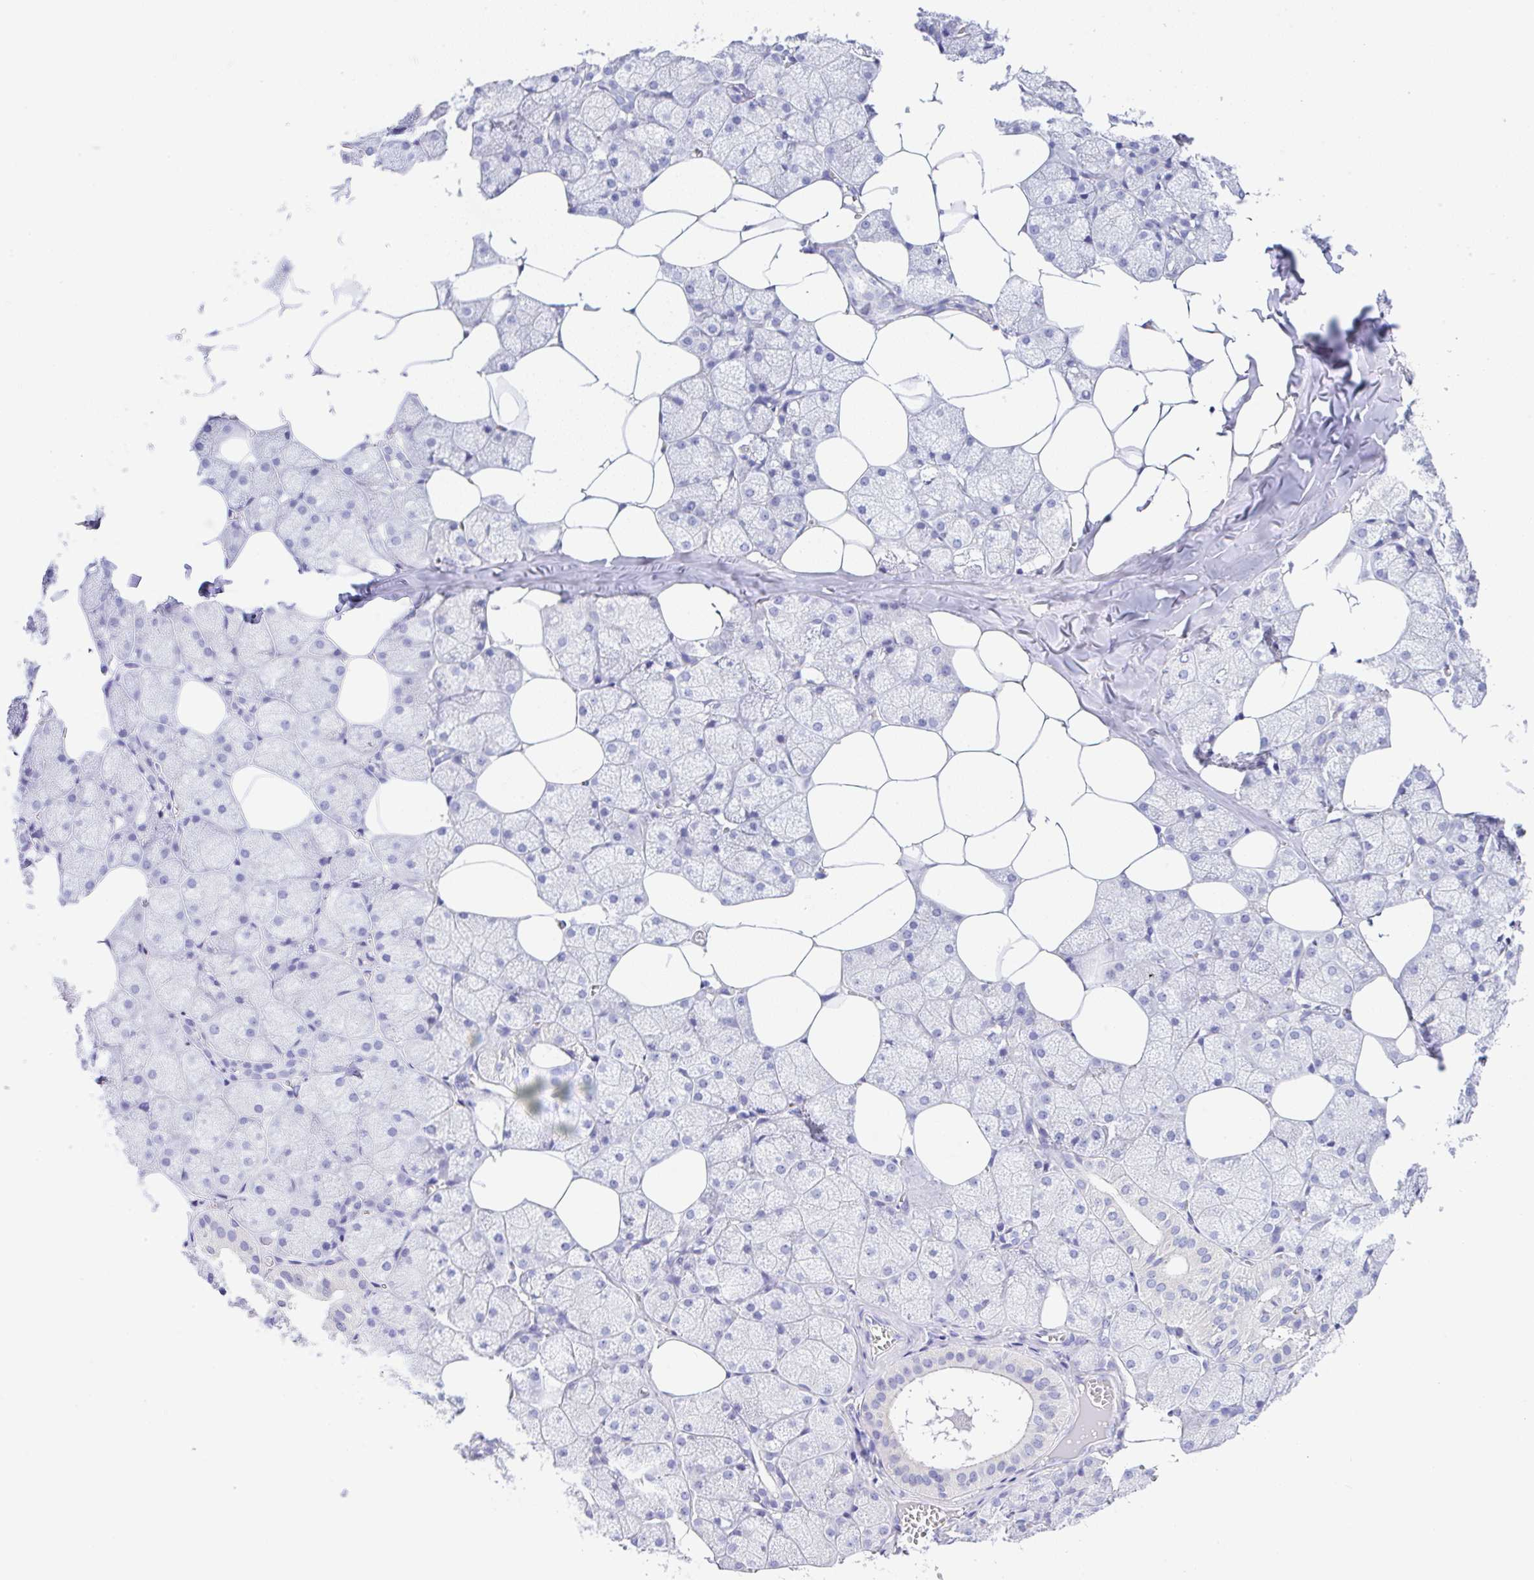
{"staining": {"intensity": "negative", "quantity": "none", "location": "none"}, "tissue": "salivary gland", "cell_type": "Glandular cells", "image_type": "normal", "snomed": [{"axis": "morphology", "description": "Normal tissue, NOS"}, {"axis": "topography", "description": "Salivary gland"}, {"axis": "topography", "description": "Peripheral nerve tissue"}], "caption": "This histopathology image is of normal salivary gland stained with immunohistochemistry to label a protein in brown with the nuclei are counter-stained blue. There is no staining in glandular cells. Brightfield microscopy of immunohistochemistry (IHC) stained with DAB (brown) and hematoxylin (blue), captured at high magnification.", "gene": "SERPINE3", "patient": {"sex": "male", "age": 38}}